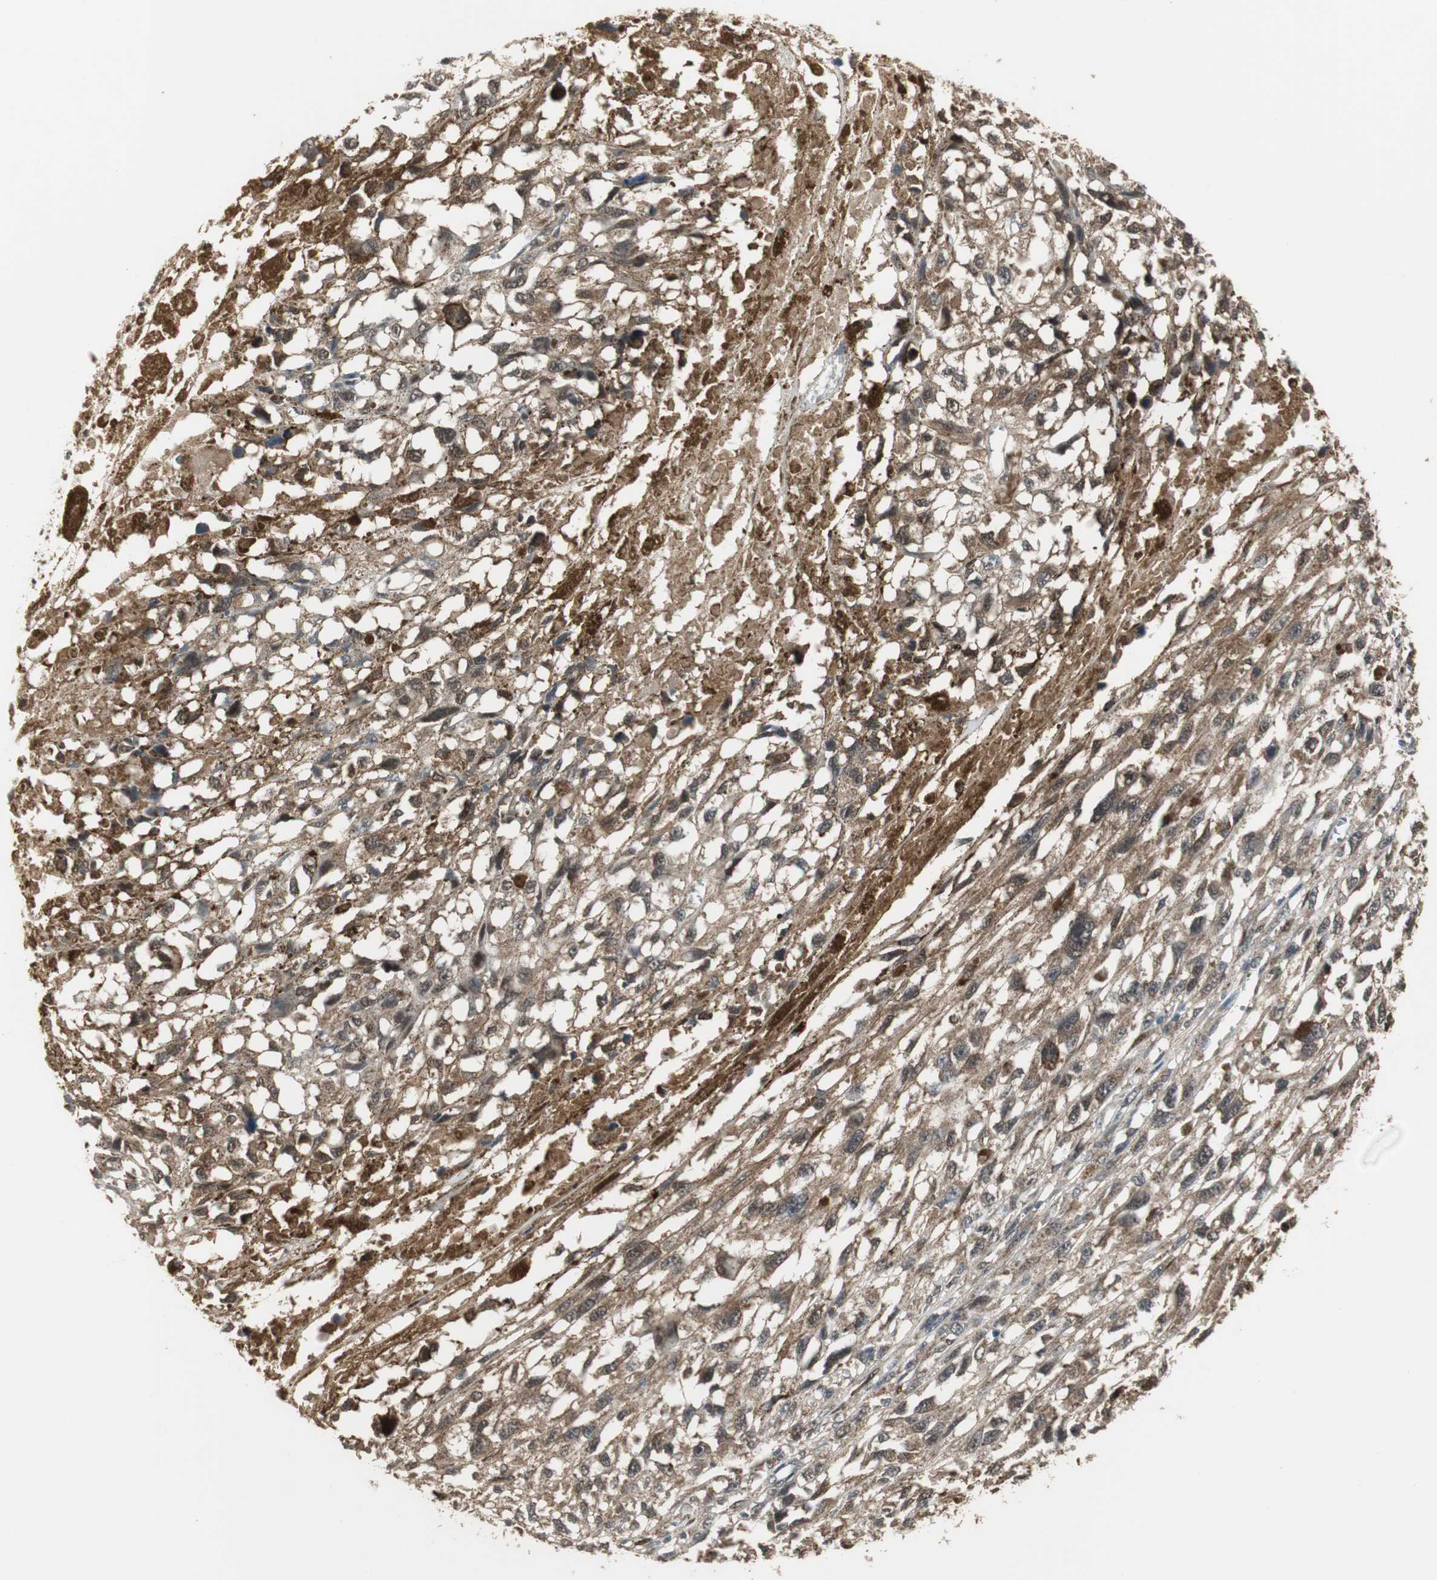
{"staining": {"intensity": "strong", "quantity": ">75%", "location": "cytoplasmic/membranous,nuclear"}, "tissue": "melanoma", "cell_type": "Tumor cells", "image_type": "cancer", "snomed": [{"axis": "morphology", "description": "Malignant melanoma, Metastatic site"}, {"axis": "topography", "description": "Lymph node"}], "caption": "IHC photomicrograph of malignant melanoma (metastatic site) stained for a protein (brown), which exhibits high levels of strong cytoplasmic/membranous and nuclear positivity in about >75% of tumor cells.", "gene": "PLIN3", "patient": {"sex": "male", "age": 59}}